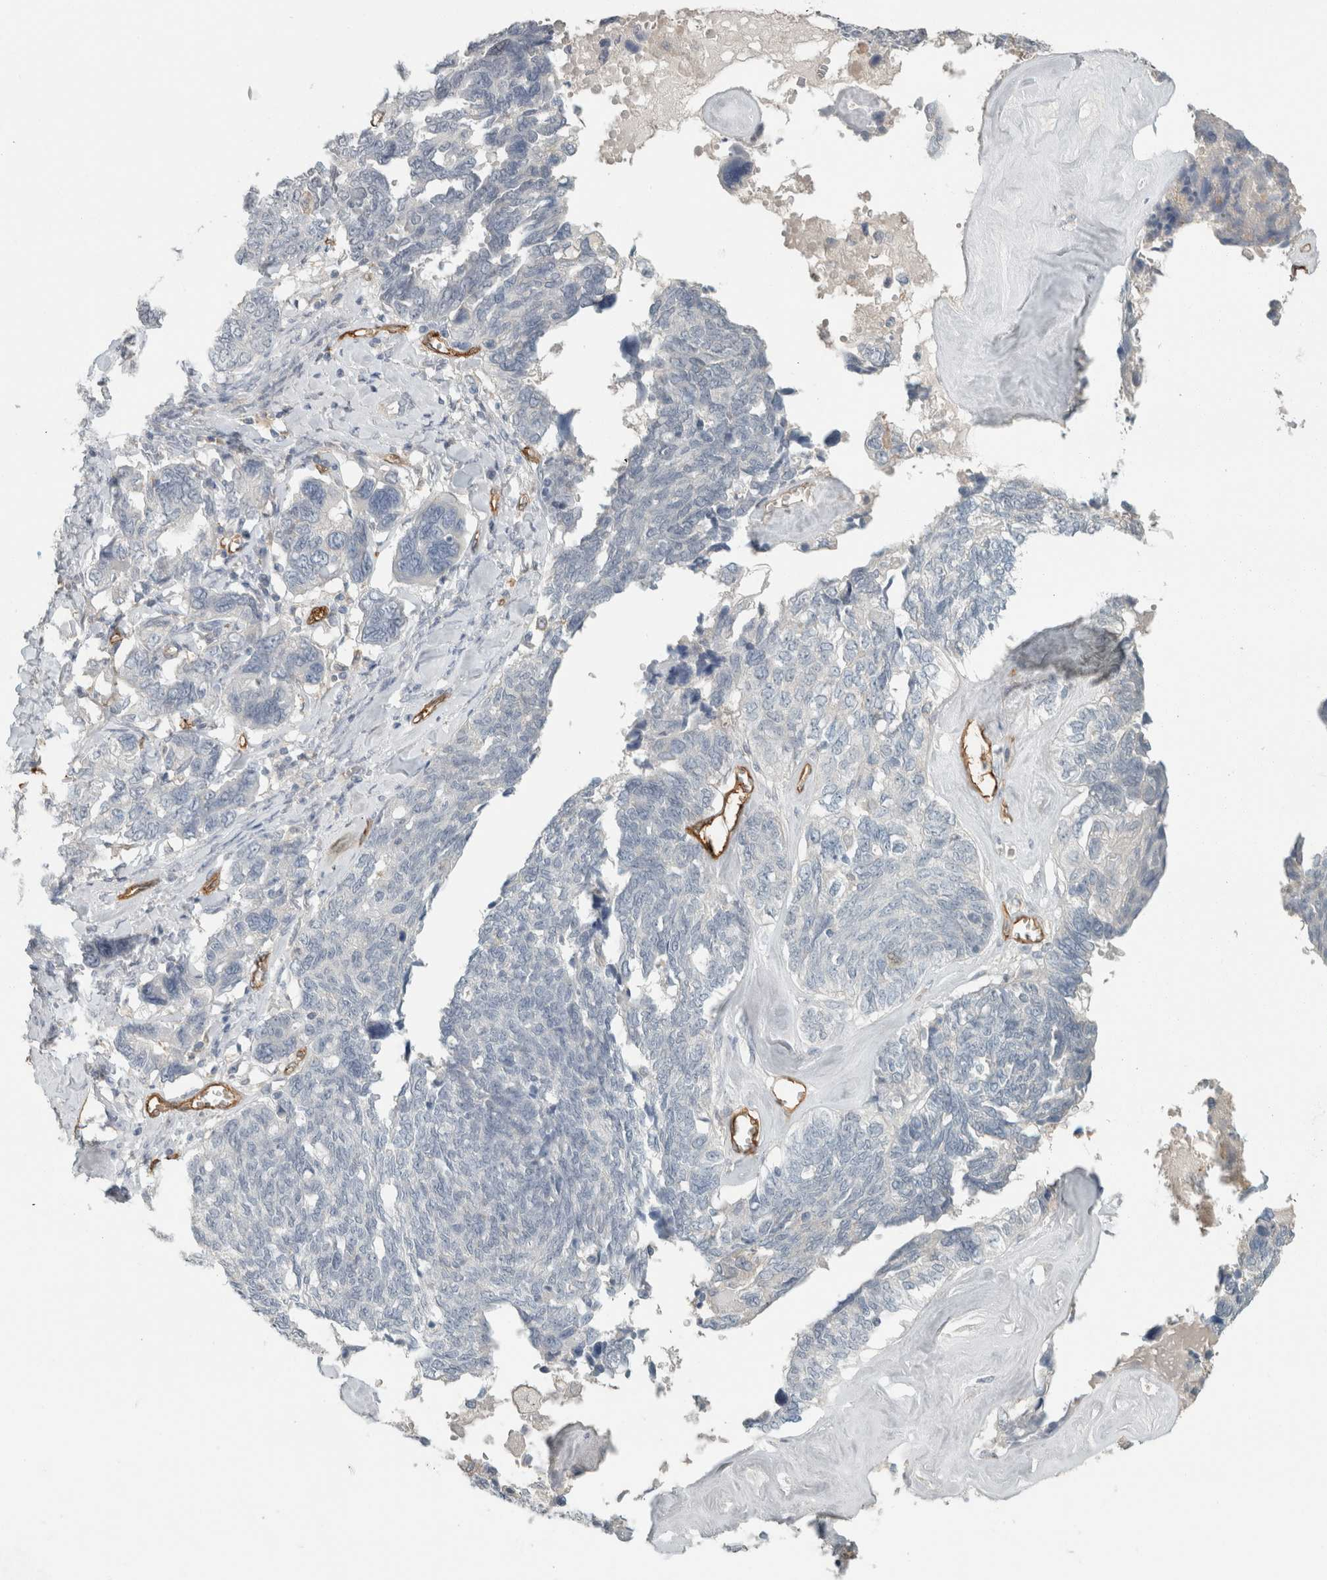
{"staining": {"intensity": "negative", "quantity": "none", "location": "none"}, "tissue": "ovarian cancer", "cell_type": "Tumor cells", "image_type": "cancer", "snomed": [{"axis": "morphology", "description": "Cystadenocarcinoma, serous, NOS"}, {"axis": "topography", "description": "Ovary"}], "caption": "This image is of ovarian serous cystadenocarcinoma stained with immunohistochemistry (IHC) to label a protein in brown with the nuclei are counter-stained blue. There is no positivity in tumor cells. (Brightfield microscopy of DAB IHC at high magnification).", "gene": "SCIN", "patient": {"sex": "female", "age": 79}}